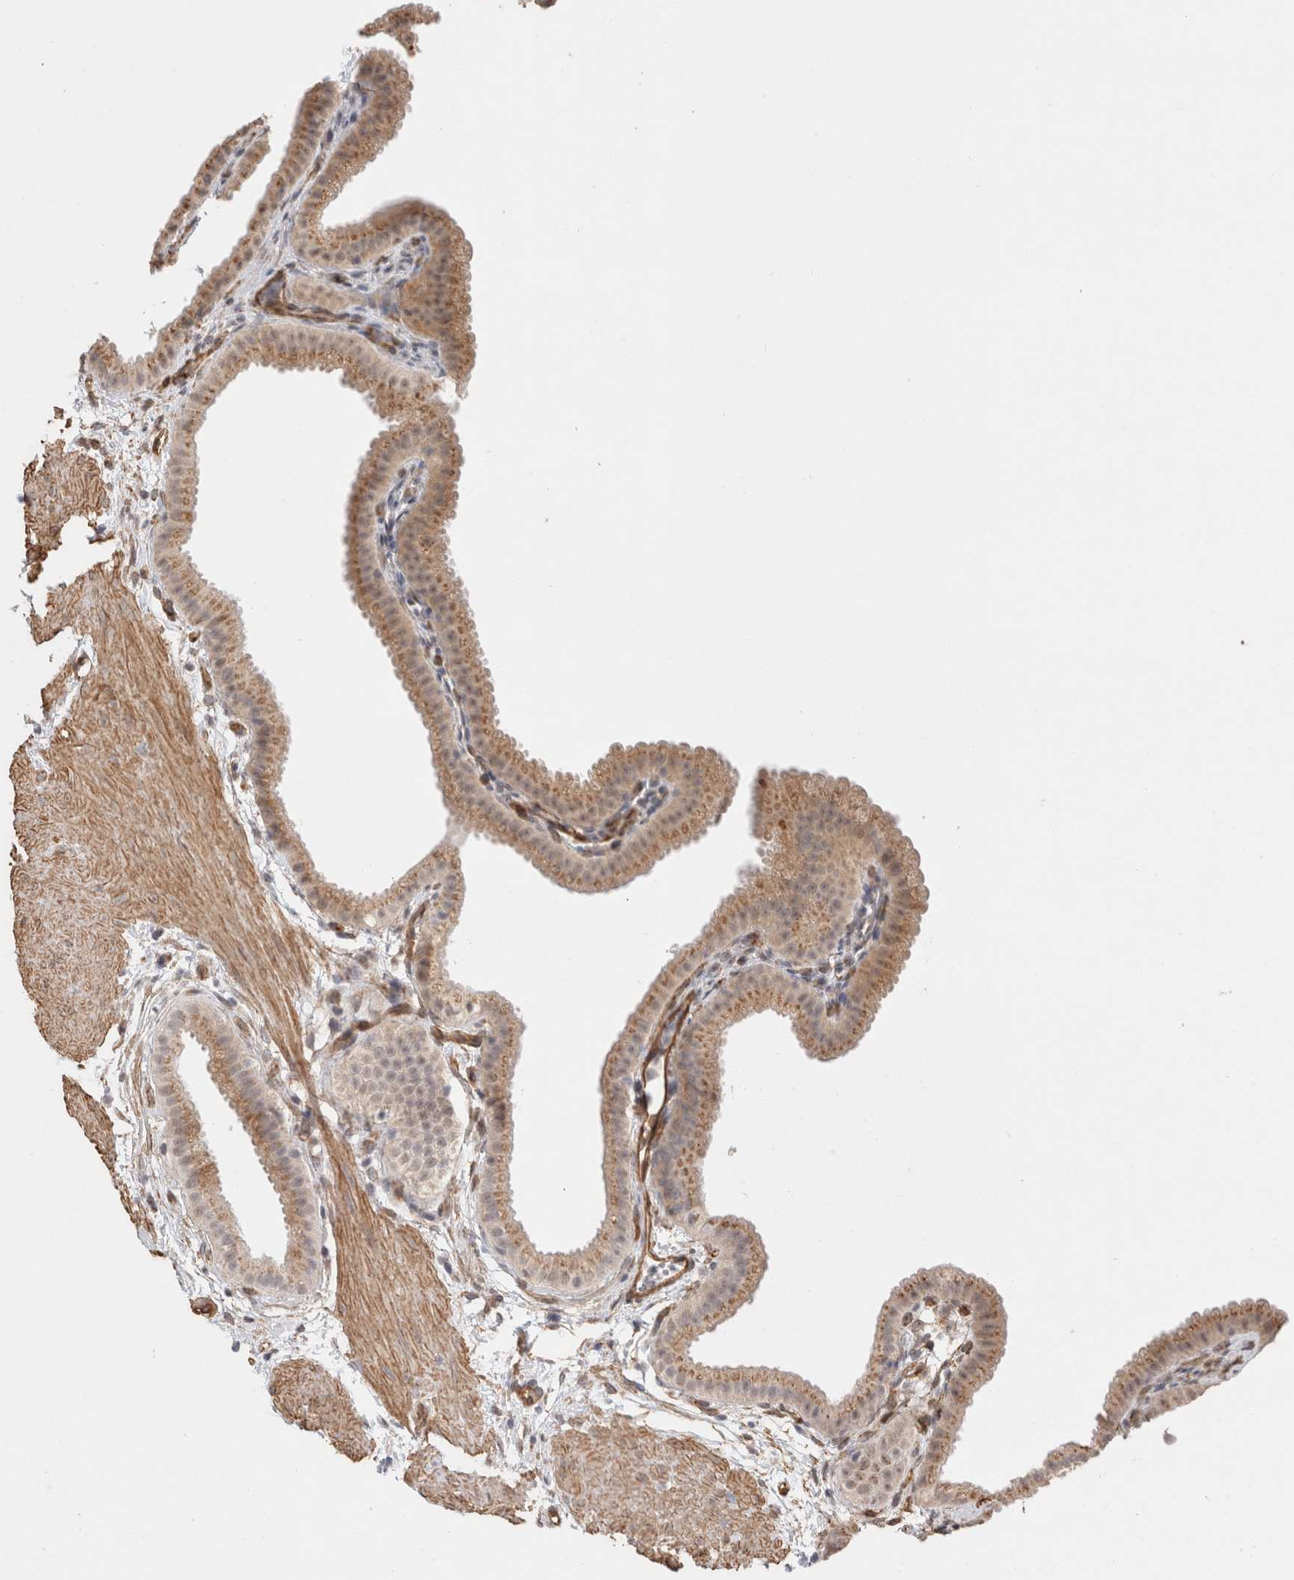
{"staining": {"intensity": "moderate", "quantity": "25%-75%", "location": "cytoplasmic/membranous"}, "tissue": "gallbladder", "cell_type": "Glandular cells", "image_type": "normal", "snomed": [{"axis": "morphology", "description": "Normal tissue, NOS"}, {"axis": "topography", "description": "Gallbladder"}], "caption": "Immunohistochemistry (IHC) staining of normal gallbladder, which shows medium levels of moderate cytoplasmic/membranous positivity in approximately 25%-75% of glandular cells indicating moderate cytoplasmic/membranous protein positivity. The staining was performed using DAB (3,3'-diaminobenzidine) (brown) for protein detection and nuclei were counterstained in hematoxylin (blue).", "gene": "CAAP1", "patient": {"sex": "female", "age": 64}}